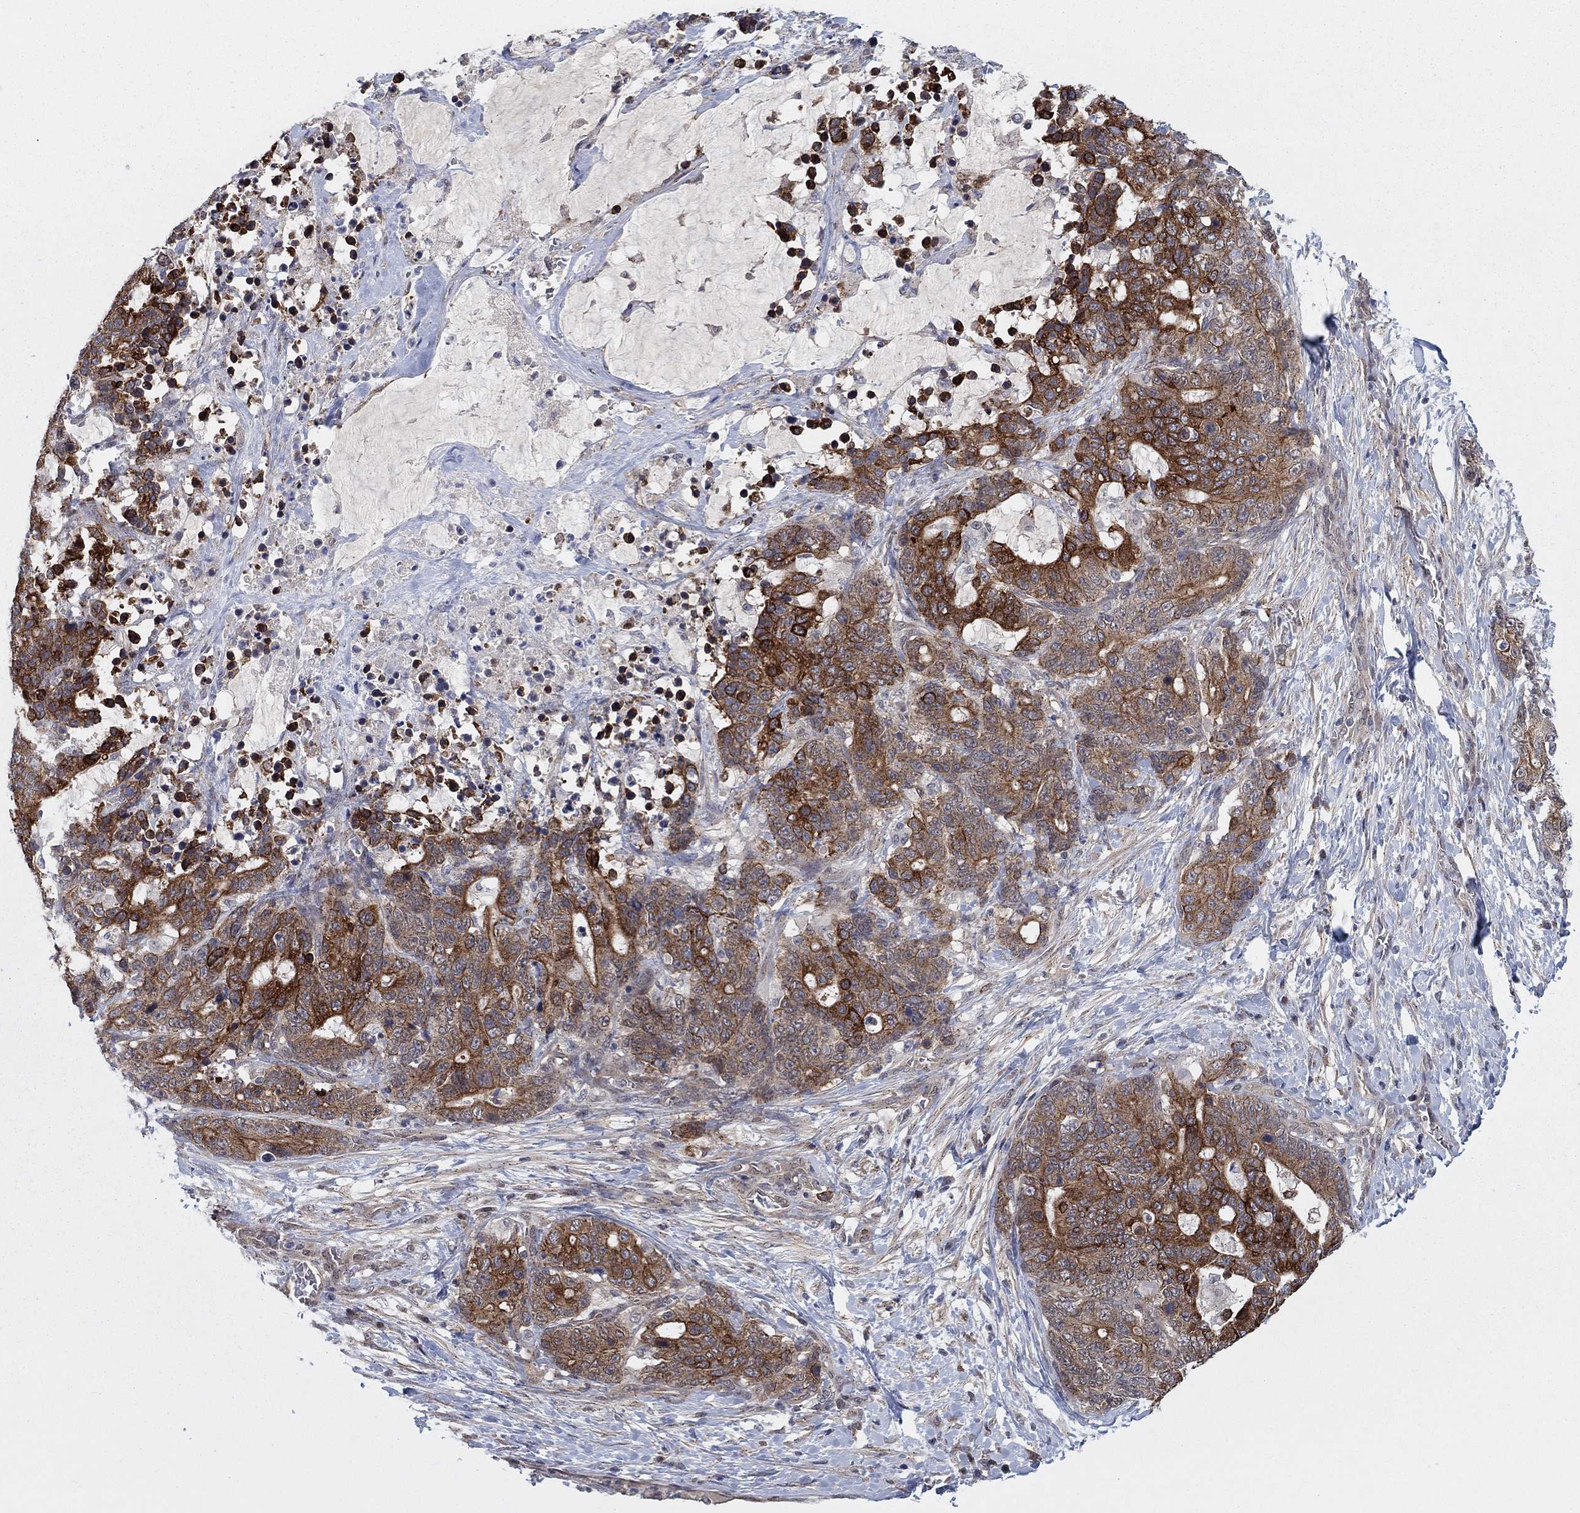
{"staining": {"intensity": "strong", "quantity": "25%-75%", "location": "cytoplasmic/membranous"}, "tissue": "stomach cancer", "cell_type": "Tumor cells", "image_type": "cancer", "snomed": [{"axis": "morphology", "description": "Normal tissue, NOS"}, {"axis": "morphology", "description": "Adenocarcinoma, NOS"}, {"axis": "topography", "description": "Stomach"}], "caption": "Stomach cancer (adenocarcinoma) stained with a brown dye reveals strong cytoplasmic/membranous positive positivity in approximately 25%-75% of tumor cells.", "gene": "SH3RF1", "patient": {"sex": "female", "age": 64}}